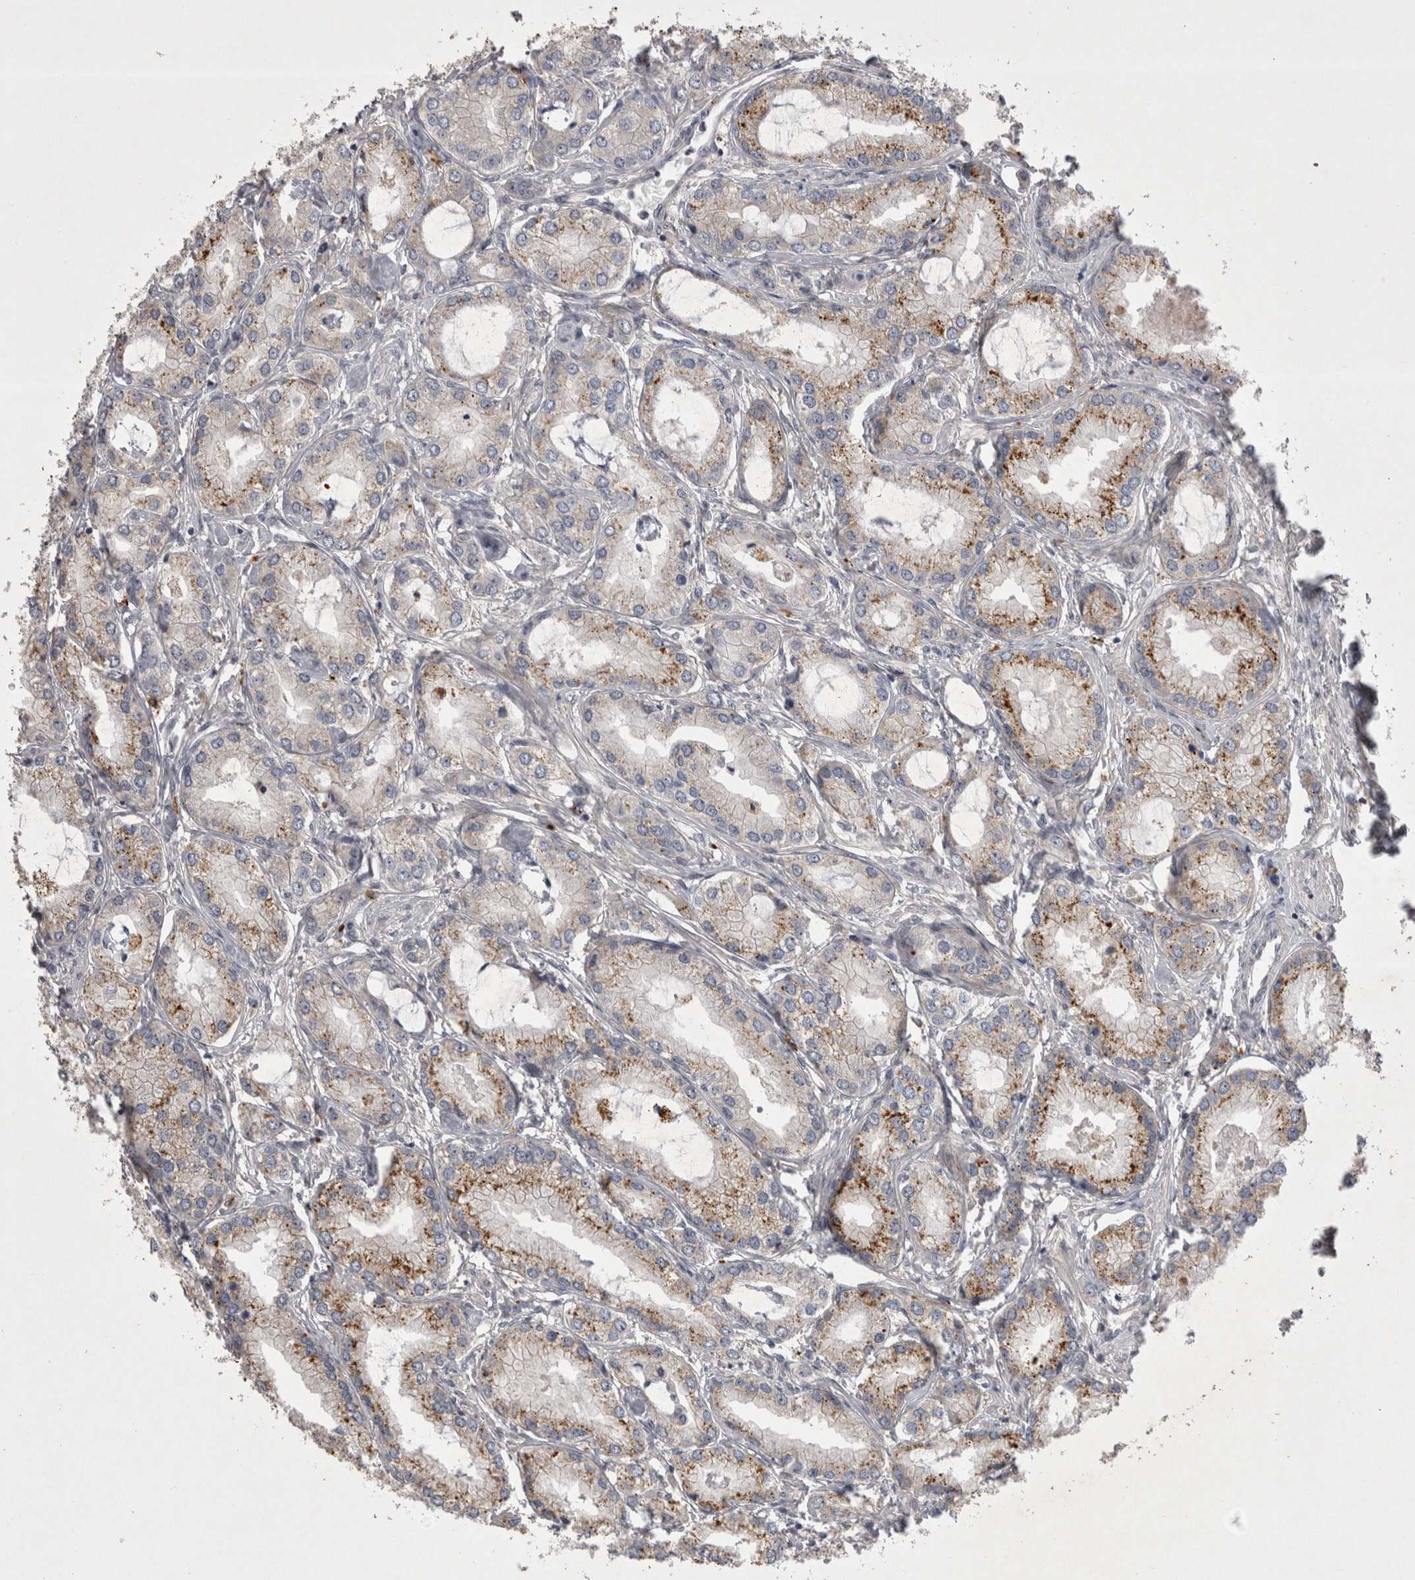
{"staining": {"intensity": "moderate", "quantity": ">75%", "location": "cytoplasmic/membranous"}, "tissue": "prostate cancer", "cell_type": "Tumor cells", "image_type": "cancer", "snomed": [{"axis": "morphology", "description": "Adenocarcinoma, Low grade"}, {"axis": "topography", "description": "Prostate"}], "caption": "Immunohistochemistry (IHC) (DAB (3,3'-diaminobenzidine)) staining of human adenocarcinoma (low-grade) (prostate) exhibits moderate cytoplasmic/membranous protein expression in about >75% of tumor cells. The staining was performed using DAB (3,3'-diaminobenzidine), with brown indicating positive protein expression. Nuclei are stained blue with hematoxylin.", "gene": "CTBS", "patient": {"sex": "male", "age": 62}}